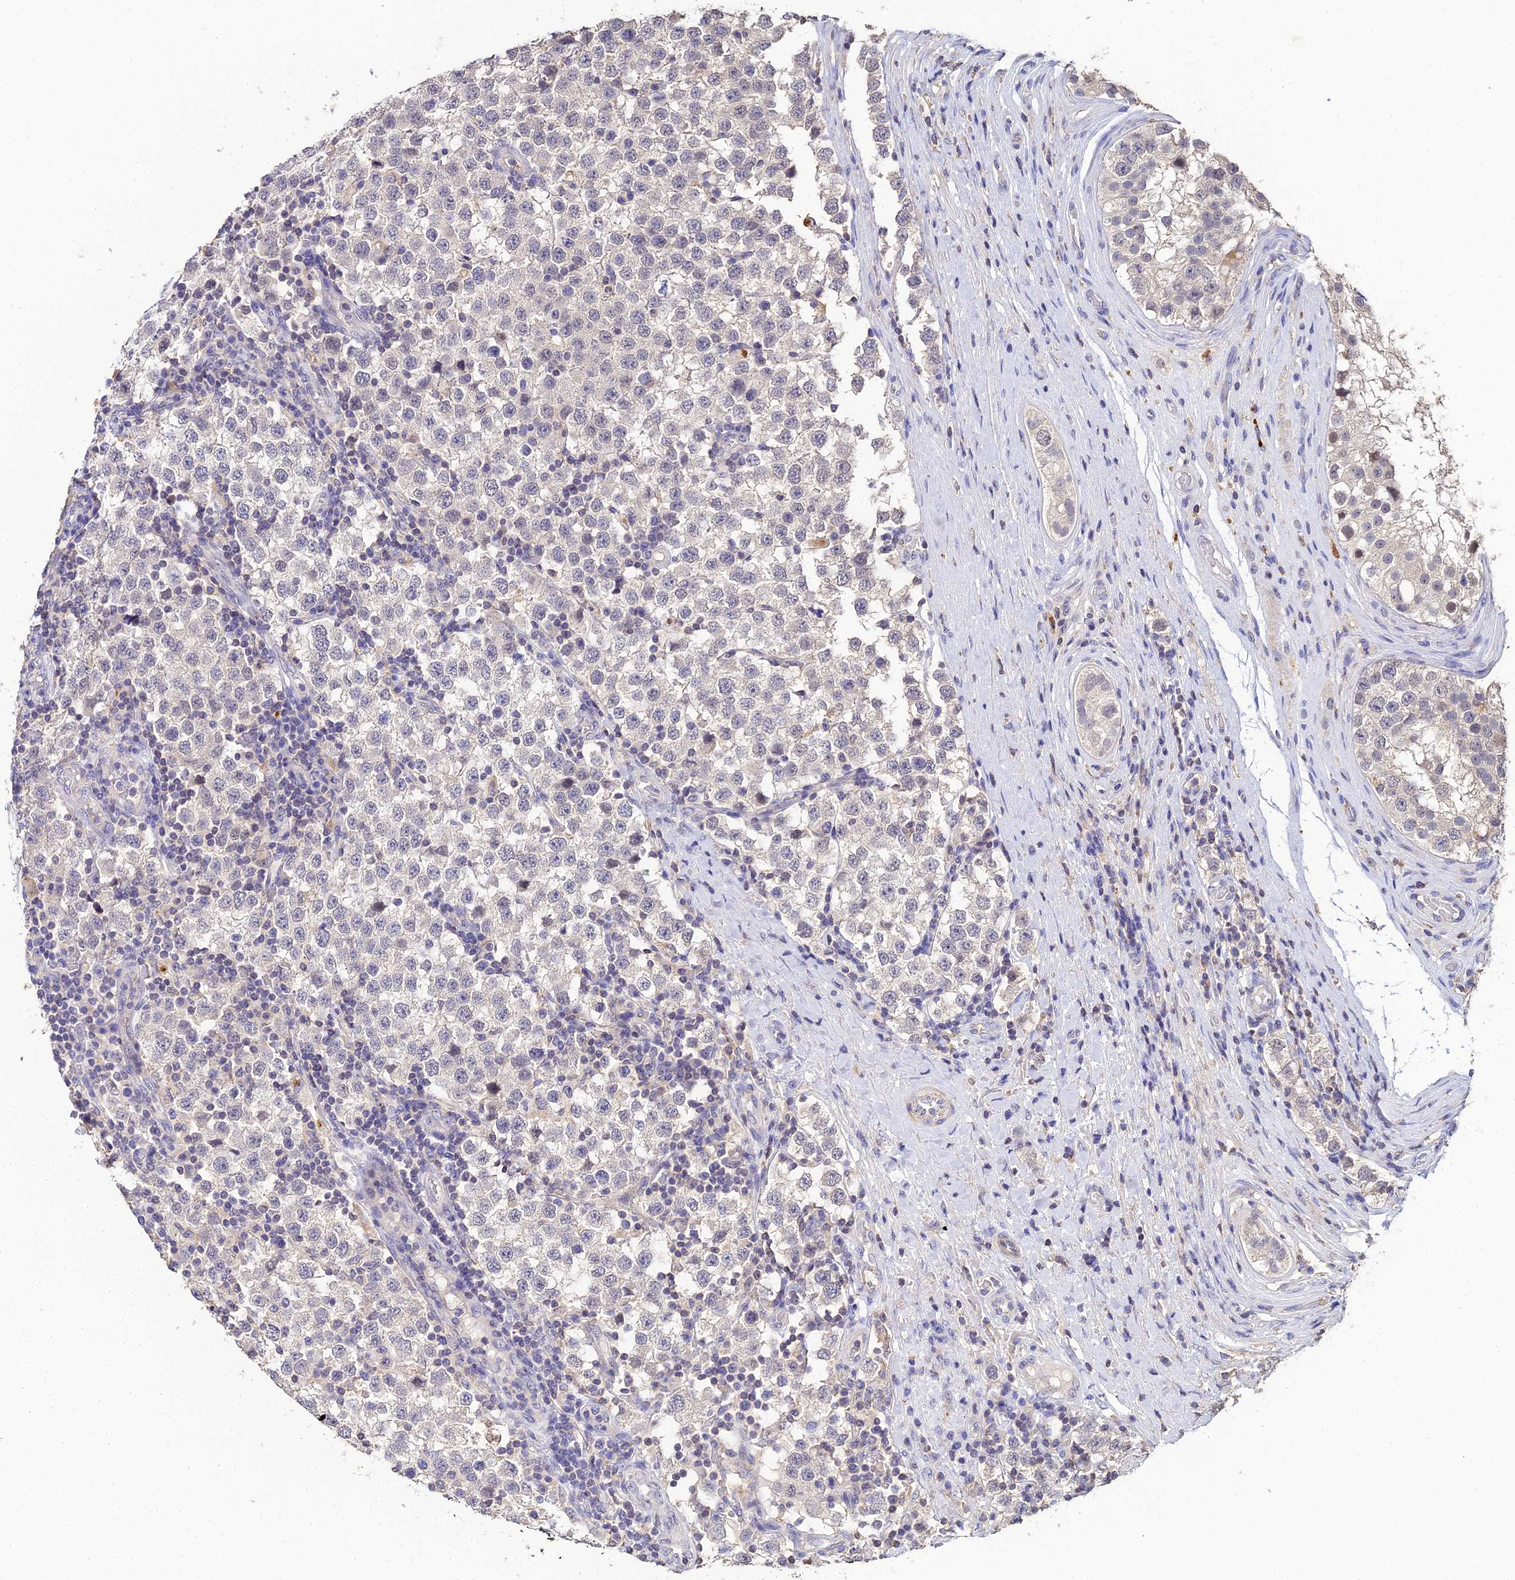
{"staining": {"intensity": "negative", "quantity": "none", "location": "none"}, "tissue": "testis cancer", "cell_type": "Tumor cells", "image_type": "cancer", "snomed": [{"axis": "morphology", "description": "Seminoma, NOS"}, {"axis": "topography", "description": "Testis"}], "caption": "Photomicrograph shows no protein expression in tumor cells of seminoma (testis) tissue.", "gene": "LSM5", "patient": {"sex": "male", "age": 34}}